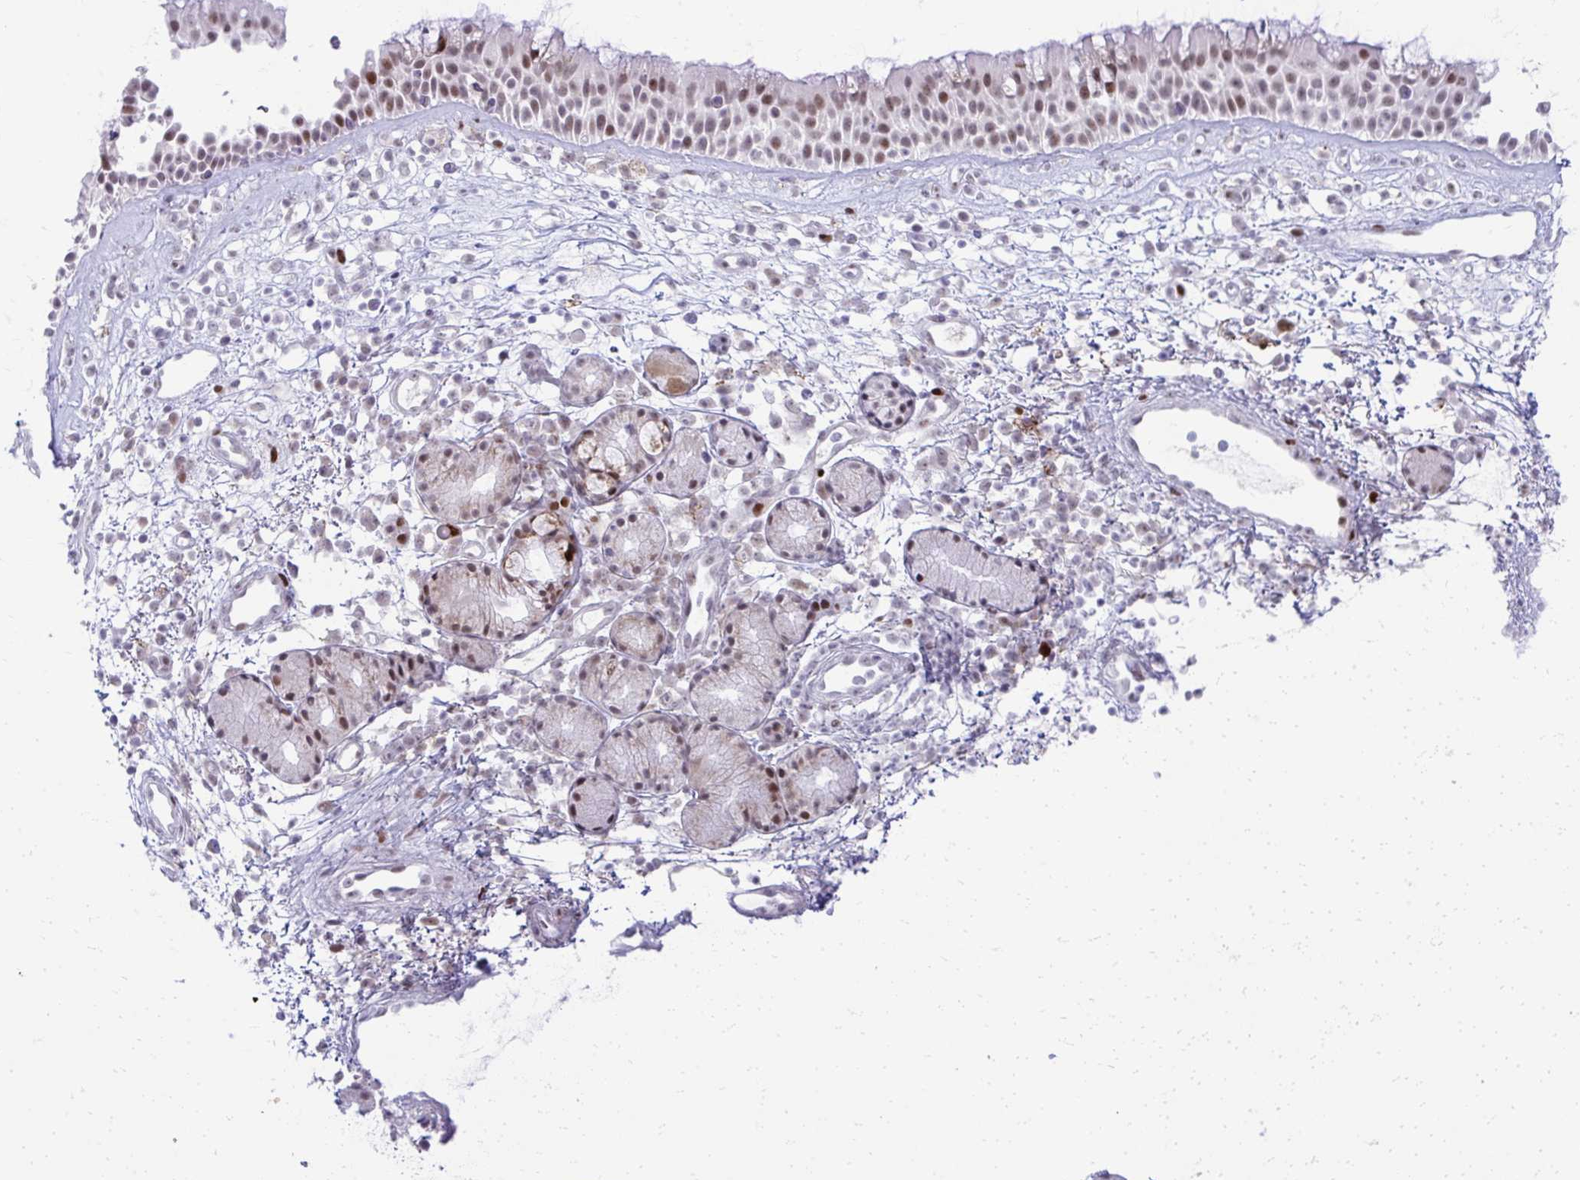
{"staining": {"intensity": "moderate", "quantity": ">75%", "location": "nuclear"}, "tissue": "nasopharynx", "cell_type": "Respiratory epithelial cells", "image_type": "normal", "snomed": [{"axis": "morphology", "description": "Normal tissue, NOS"}, {"axis": "topography", "description": "Nasopharynx"}], "caption": "A high-resolution histopathology image shows IHC staining of benign nasopharynx, which exhibits moderate nuclear expression in approximately >75% of respiratory epithelial cells.", "gene": "GLDN", "patient": {"sex": "female", "age": 70}}